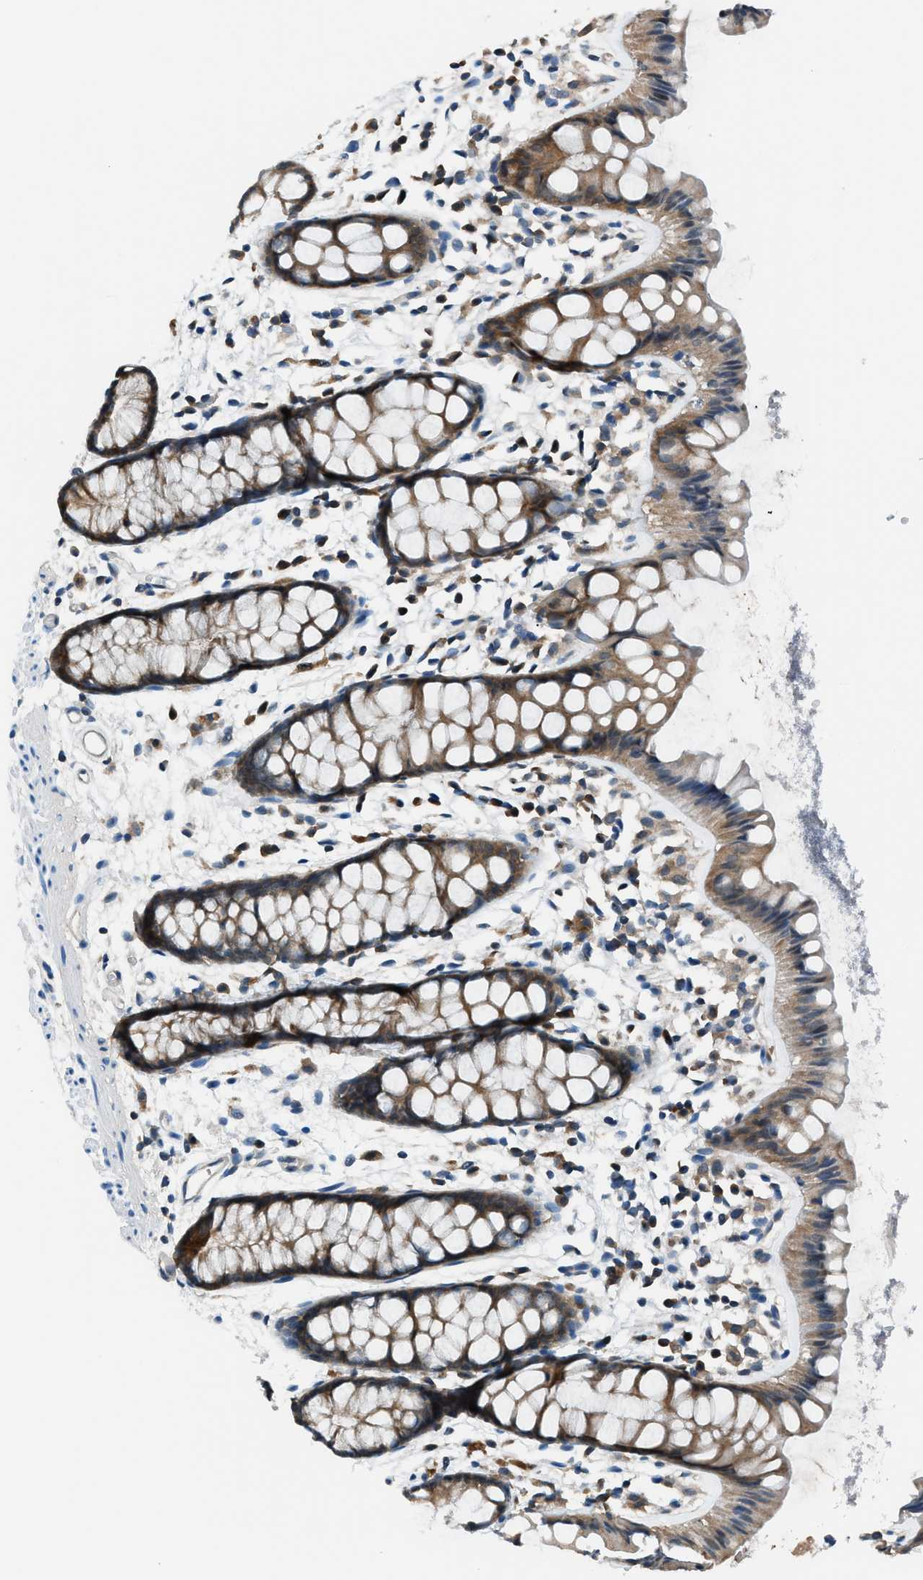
{"staining": {"intensity": "moderate", "quantity": ">75%", "location": "cytoplasmic/membranous"}, "tissue": "rectum", "cell_type": "Glandular cells", "image_type": "normal", "snomed": [{"axis": "morphology", "description": "Normal tissue, NOS"}, {"axis": "topography", "description": "Rectum"}], "caption": "This micrograph exhibits immunohistochemistry (IHC) staining of unremarkable rectum, with medium moderate cytoplasmic/membranous staining in about >75% of glandular cells.", "gene": "ACP1", "patient": {"sex": "female", "age": 66}}